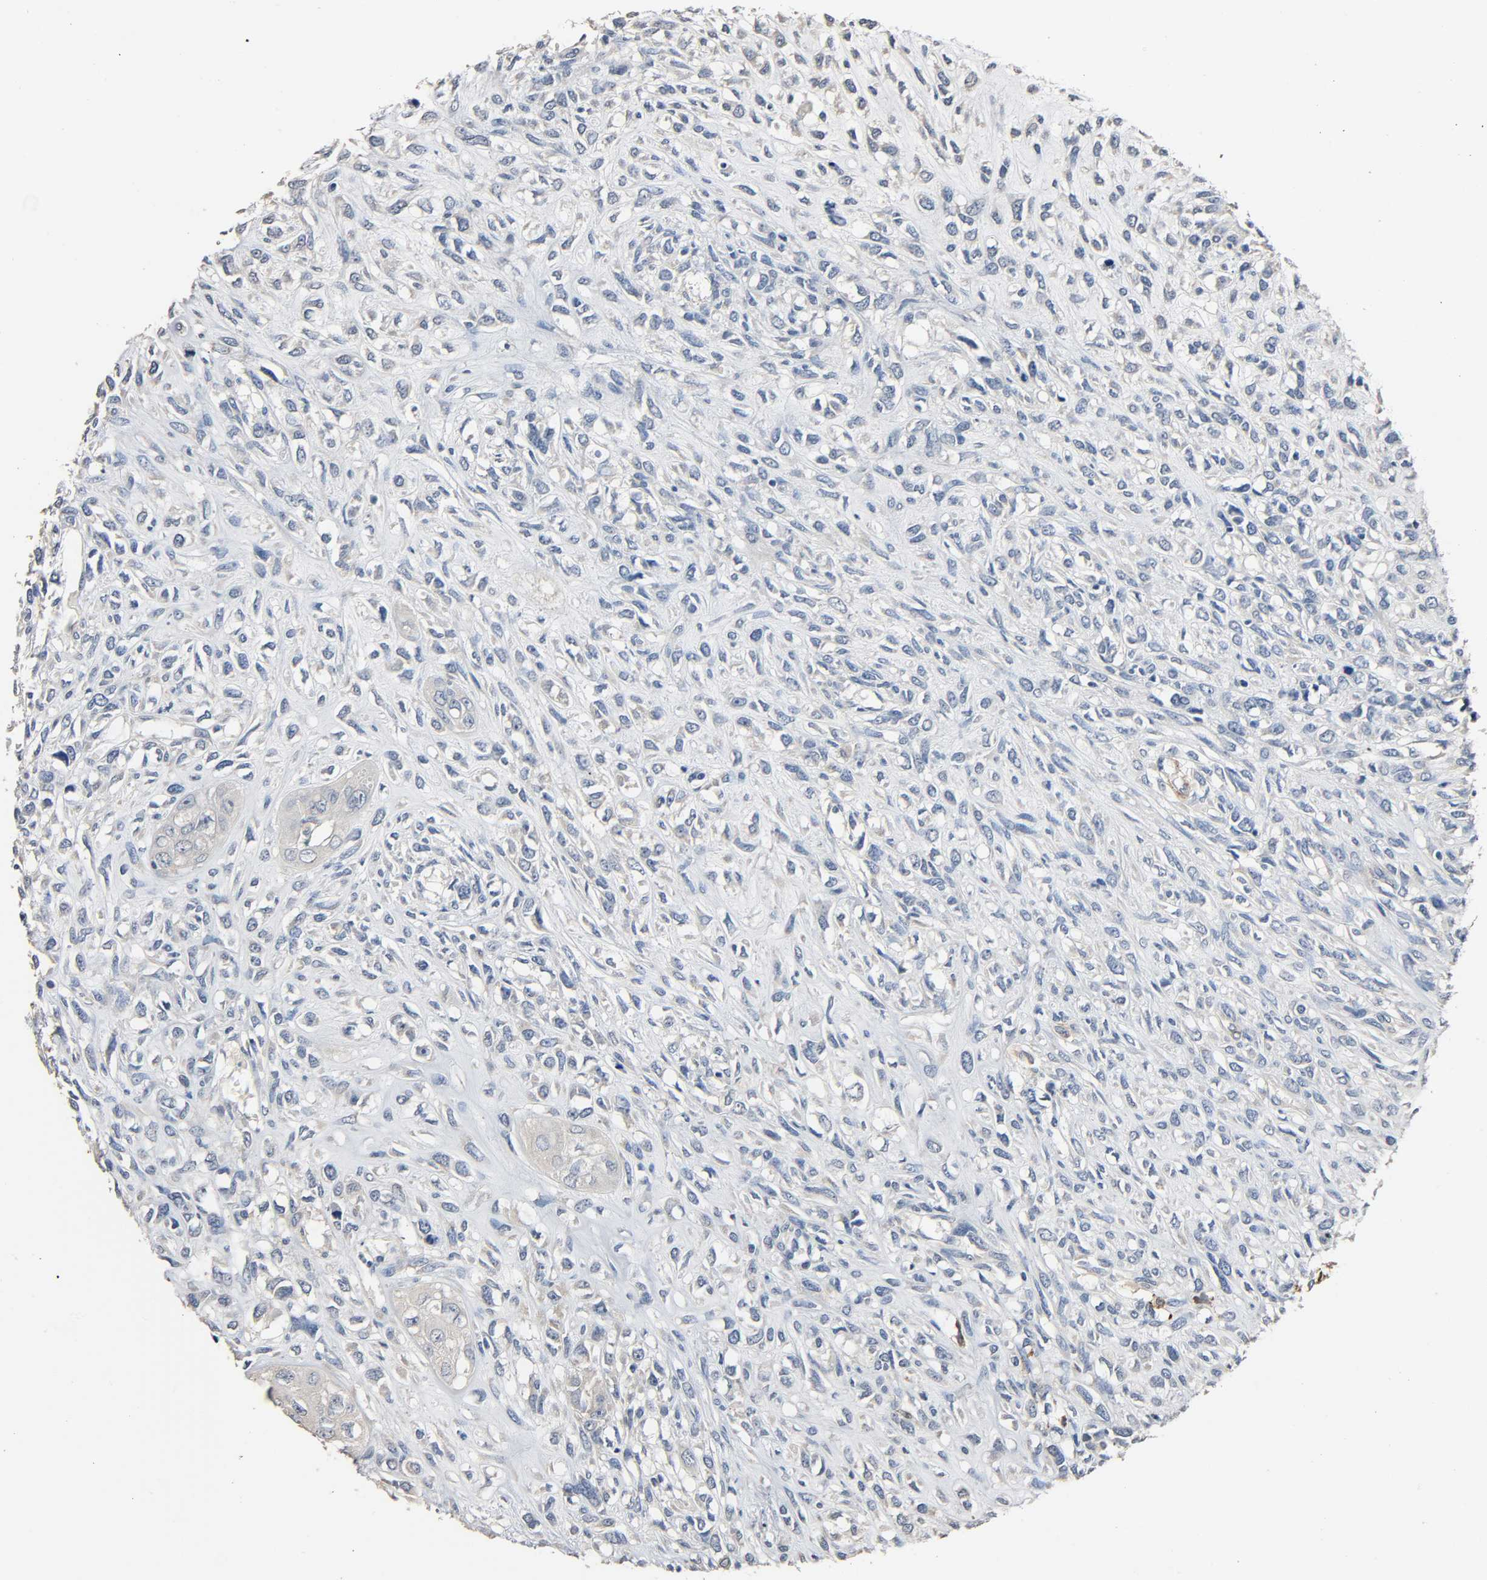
{"staining": {"intensity": "negative", "quantity": "none", "location": "none"}, "tissue": "head and neck cancer", "cell_type": "Tumor cells", "image_type": "cancer", "snomed": [{"axis": "morphology", "description": "Necrosis, NOS"}, {"axis": "morphology", "description": "Neoplasm, malignant, NOS"}, {"axis": "topography", "description": "Salivary gland"}, {"axis": "topography", "description": "Head-Neck"}], "caption": "This is a histopathology image of immunohistochemistry staining of head and neck cancer (malignant neoplasm), which shows no expression in tumor cells.", "gene": "GSTA3", "patient": {"sex": "male", "age": 43}}